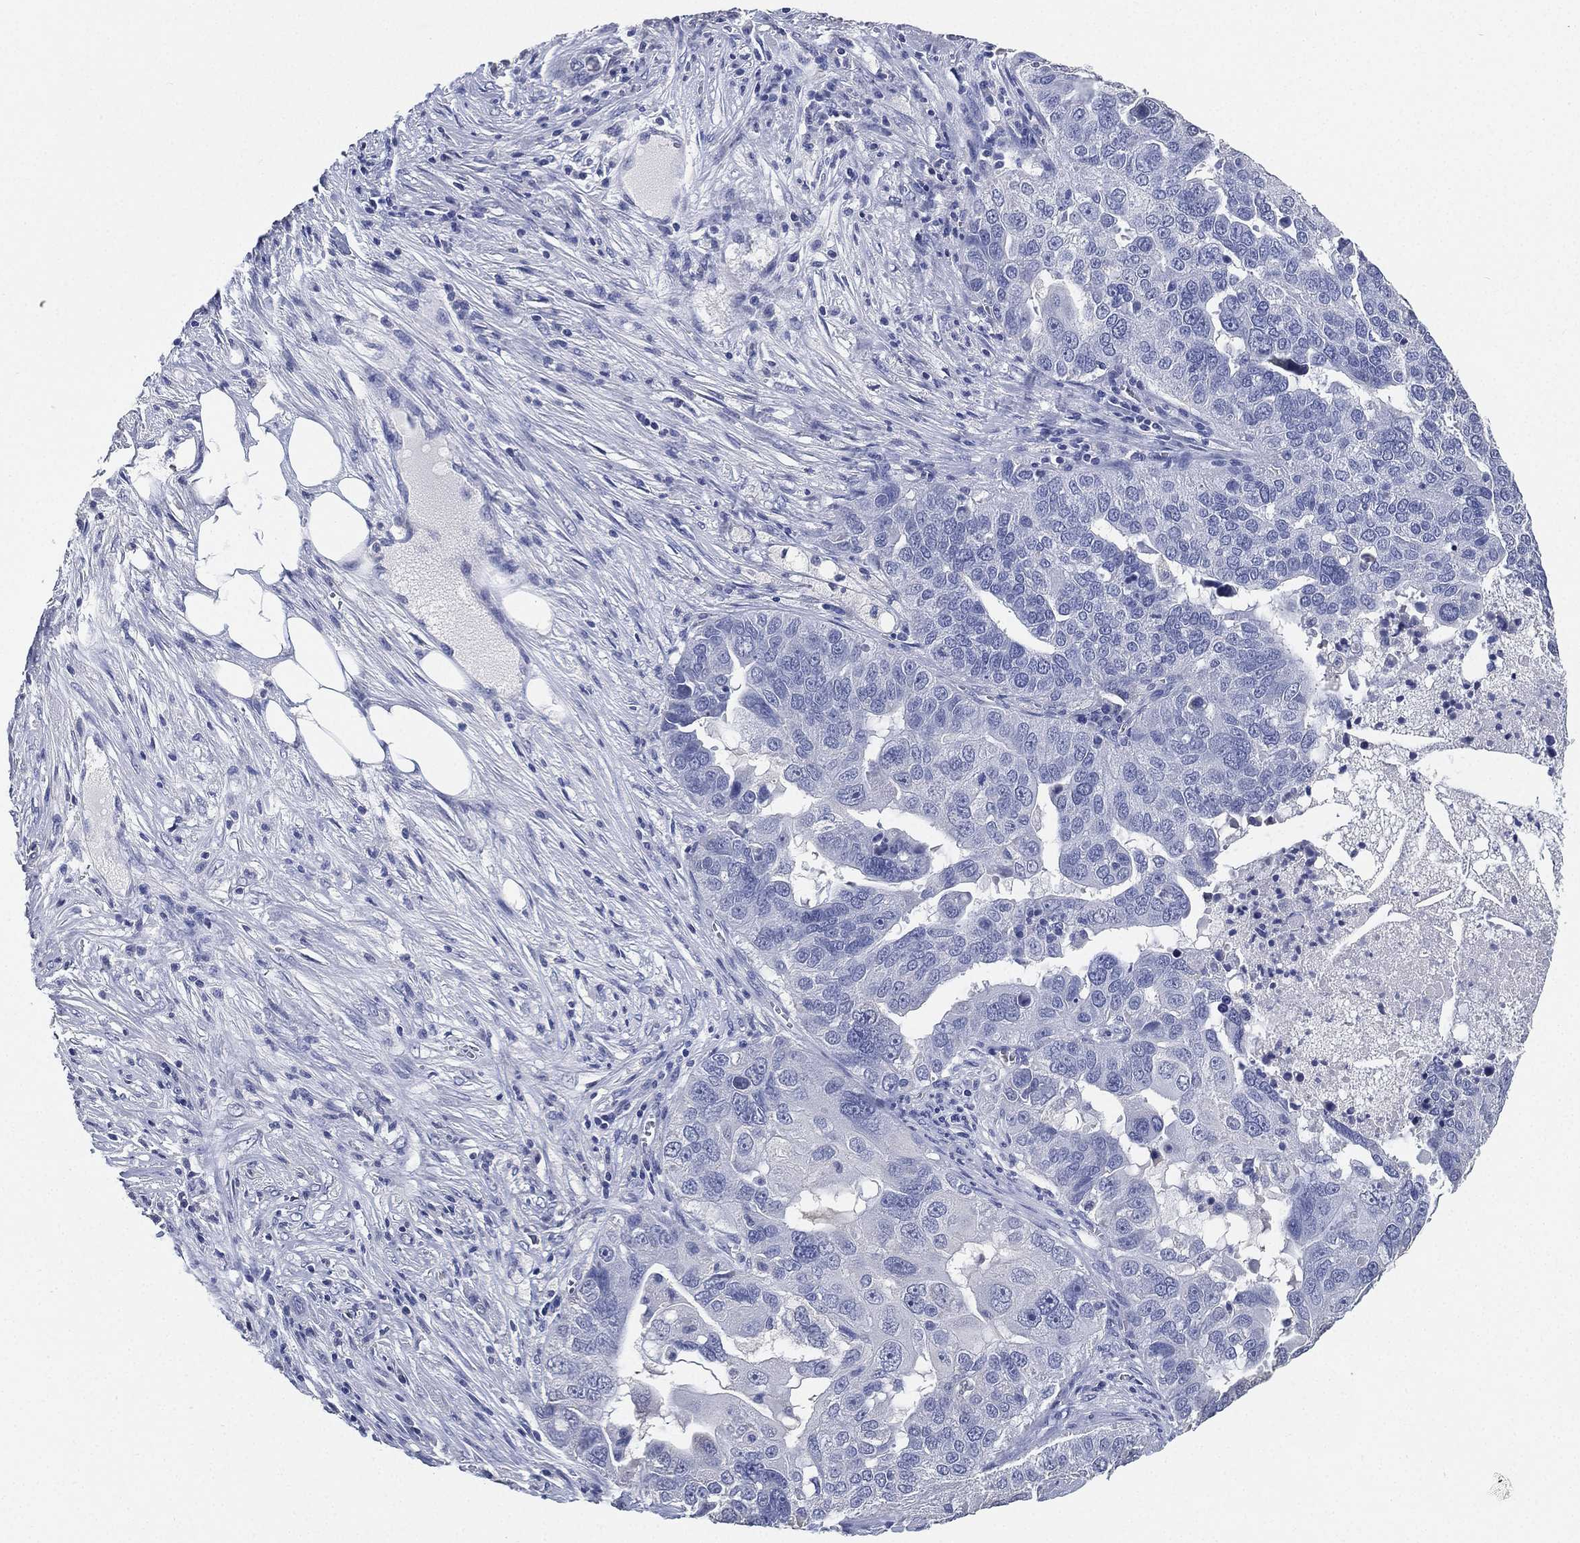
{"staining": {"intensity": "negative", "quantity": "none", "location": "none"}, "tissue": "ovarian cancer", "cell_type": "Tumor cells", "image_type": "cancer", "snomed": [{"axis": "morphology", "description": "Carcinoma, endometroid"}, {"axis": "topography", "description": "Soft tissue"}, {"axis": "topography", "description": "Ovary"}], "caption": "Tumor cells are negative for brown protein staining in ovarian cancer (endometroid carcinoma).", "gene": "IYD", "patient": {"sex": "female", "age": 52}}